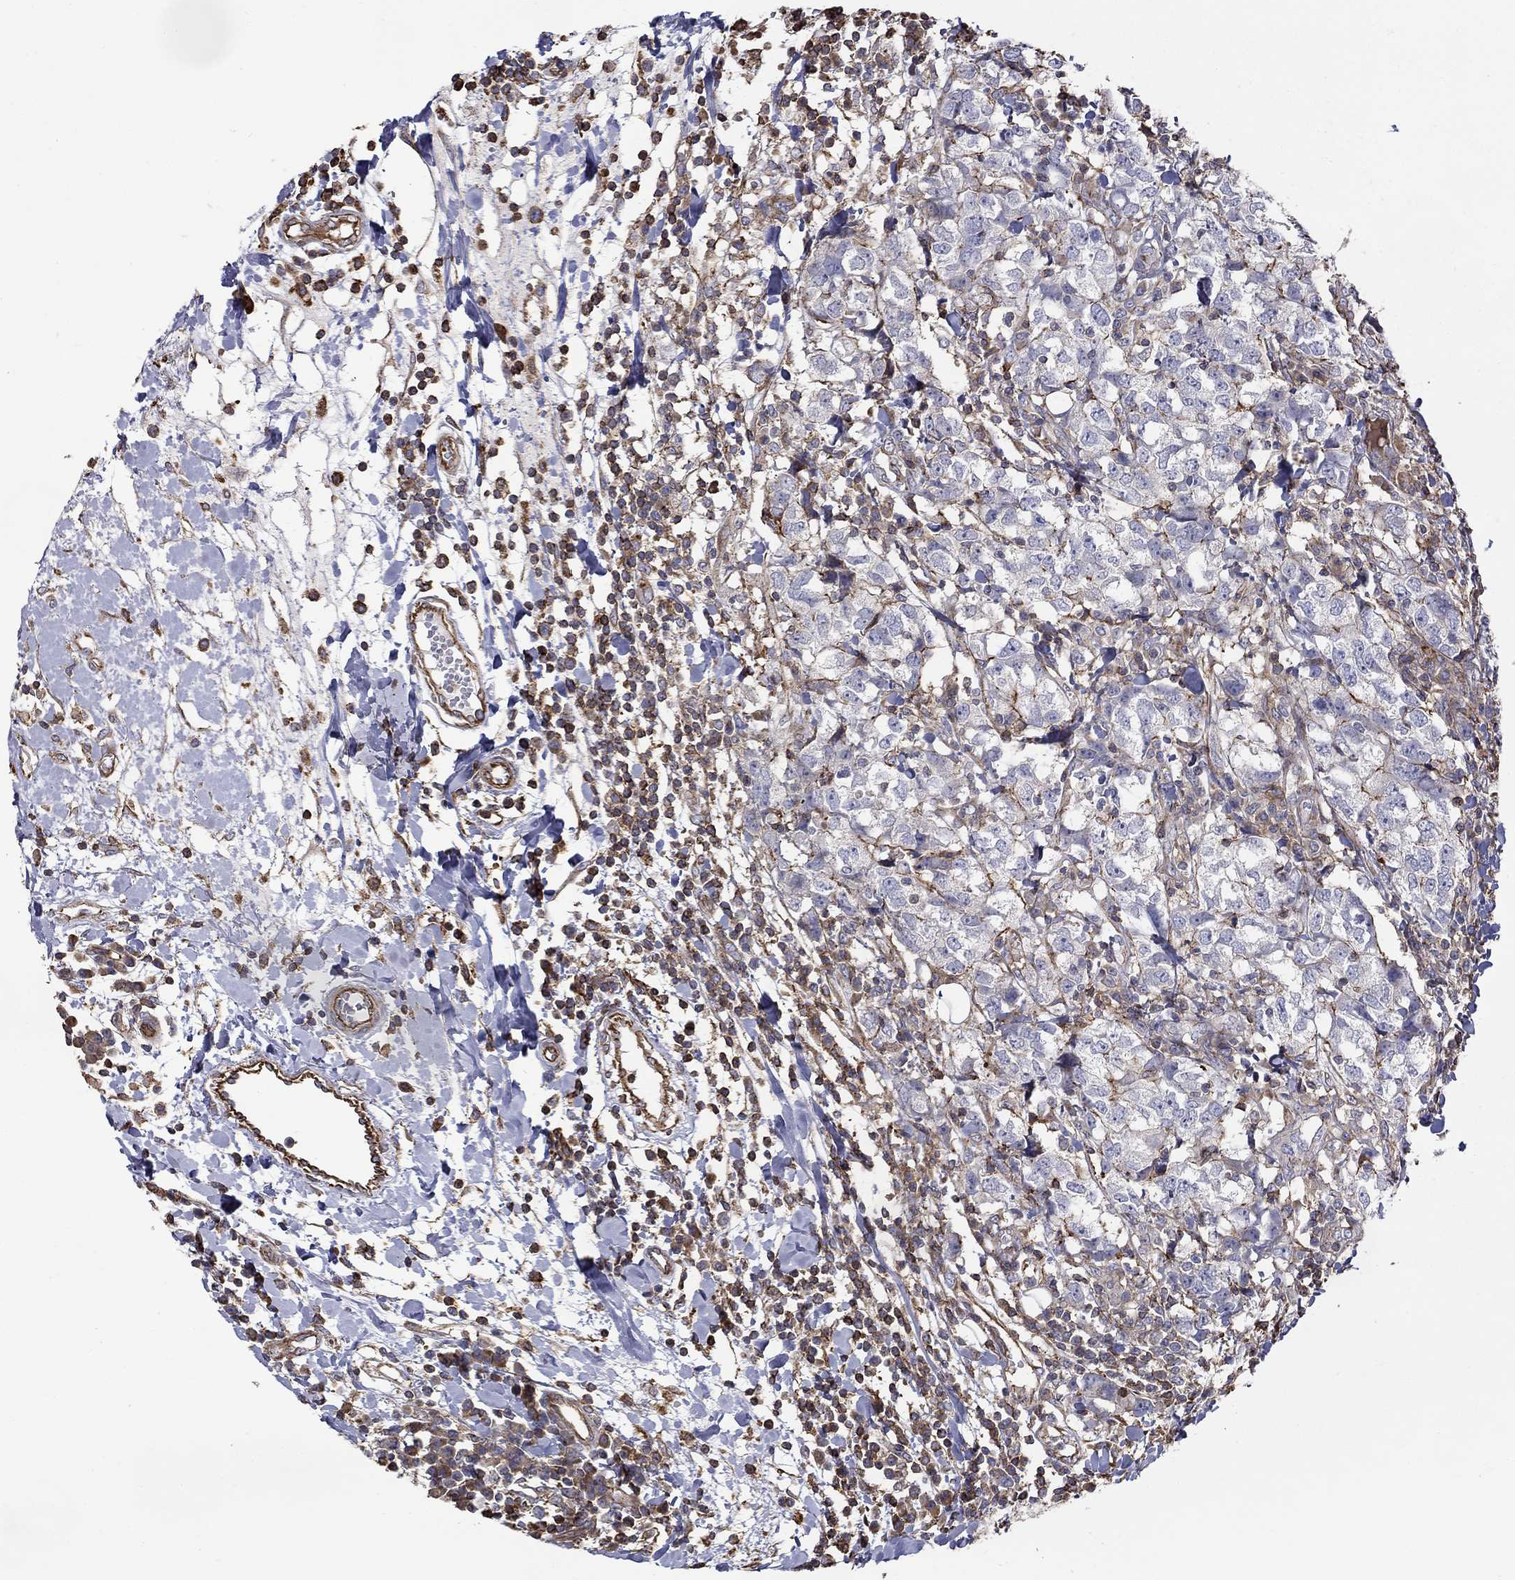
{"staining": {"intensity": "strong", "quantity": "<25%", "location": "cytoplasmic/membranous"}, "tissue": "breast cancer", "cell_type": "Tumor cells", "image_type": "cancer", "snomed": [{"axis": "morphology", "description": "Duct carcinoma"}, {"axis": "topography", "description": "Breast"}], "caption": "A histopathology image of breast infiltrating ductal carcinoma stained for a protein exhibits strong cytoplasmic/membranous brown staining in tumor cells. The staining was performed using DAB (3,3'-diaminobenzidine), with brown indicating positive protein expression. Nuclei are stained blue with hematoxylin.", "gene": "NPHP1", "patient": {"sex": "female", "age": 30}}